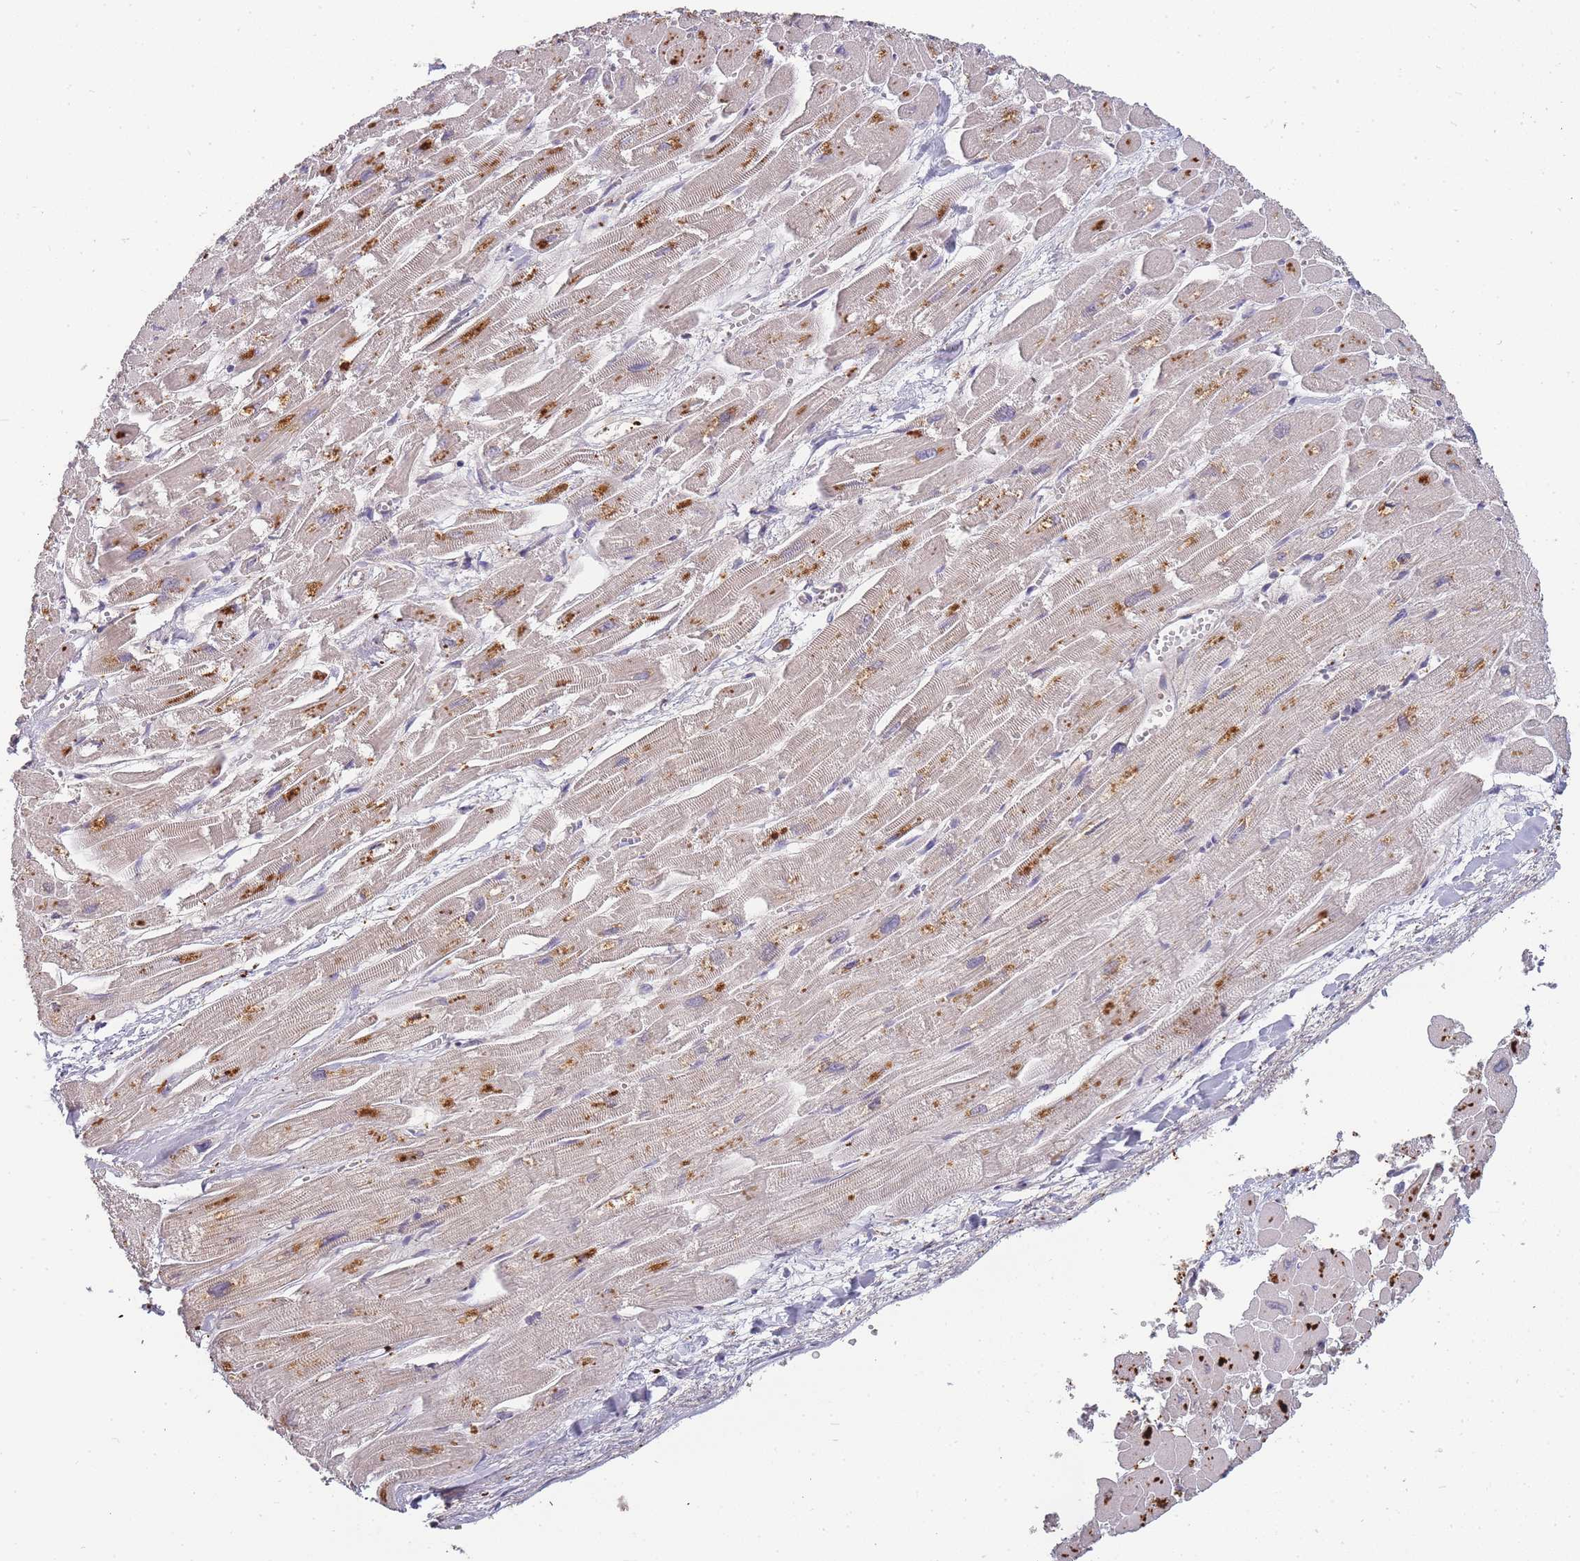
{"staining": {"intensity": "strong", "quantity": ">75%", "location": "cytoplasmic/membranous"}, "tissue": "heart muscle", "cell_type": "Cardiomyocytes", "image_type": "normal", "snomed": [{"axis": "morphology", "description": "Normal tissue, NOS"}, {"axis": "topography", "description": "Heart"}], "caption": "The image exhibits immunohistochemical staining of unremarkable heart muscle. There is strong cytoplasmic/membranous positivity is appreciated in about >75% of cardiomyocytes.", "gene": "ATG5", "patient": {"sex": "male", "age": 54}}